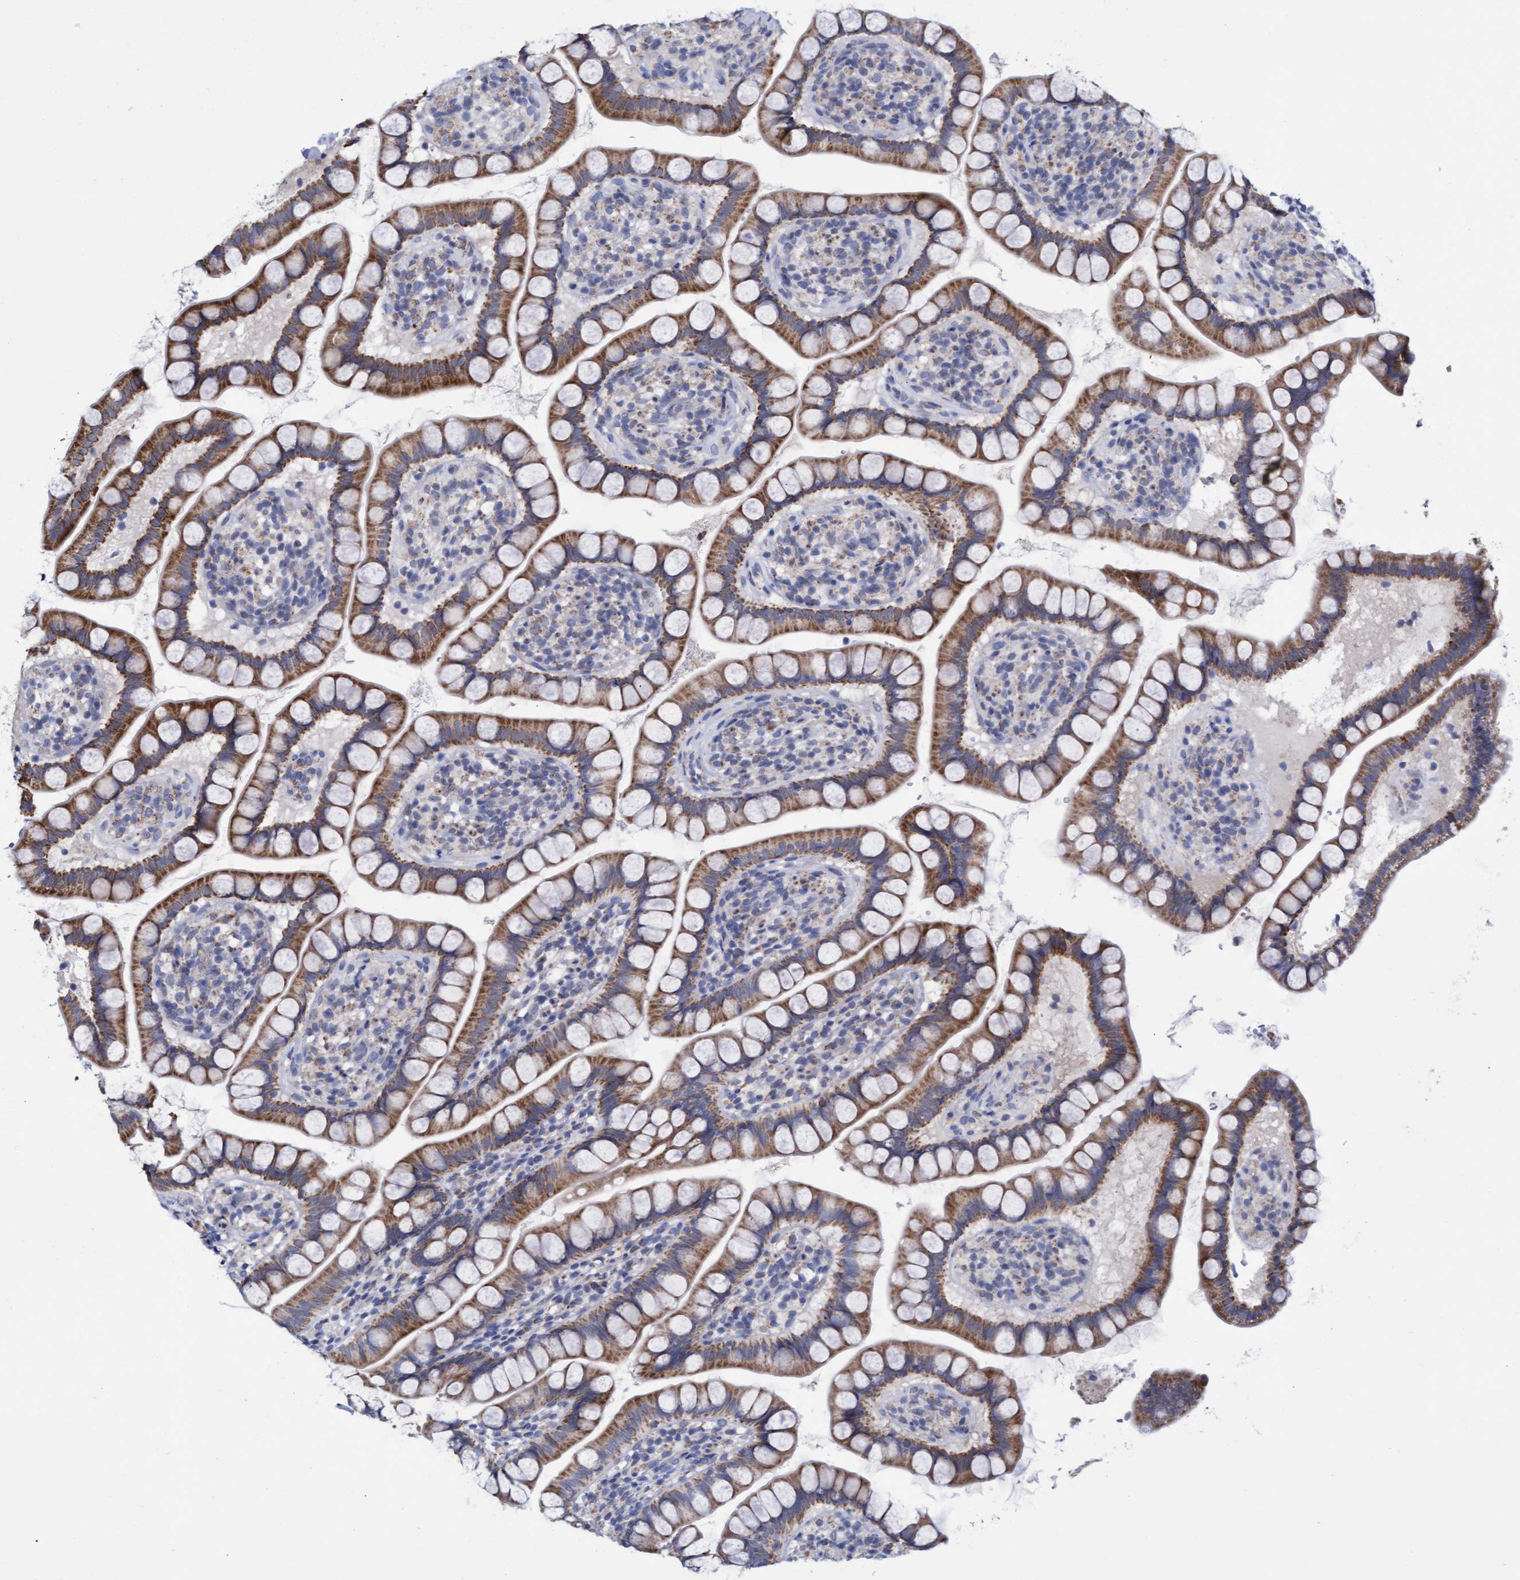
{"staining": {"intensity": "moderate", "quantity": ">75%", "location": "cytoplasmic/membranous"}, "tissue": "small intestine", "cell_type": "Glandular cells", "image_type": "normal", "snomed": [{"axis": "morphology", "description": "Normal tissue, NOS"}, {"axis": "topography", "description": "Small intestine"}], "caption": "A medium amount of moderate cytoplasmic/membranous staining is appreciated in about >75% of glandular cells in unremarkable small intestine. The staining was performed using DAB (3,3'-diaminobenzidine) to visualize the protein expression in brown, while the nuclei were stained in blue with hematoxylin (Magnification: 20x).", "gene": "ZNF750", "patient": {"sex": "female", "age": 84}}